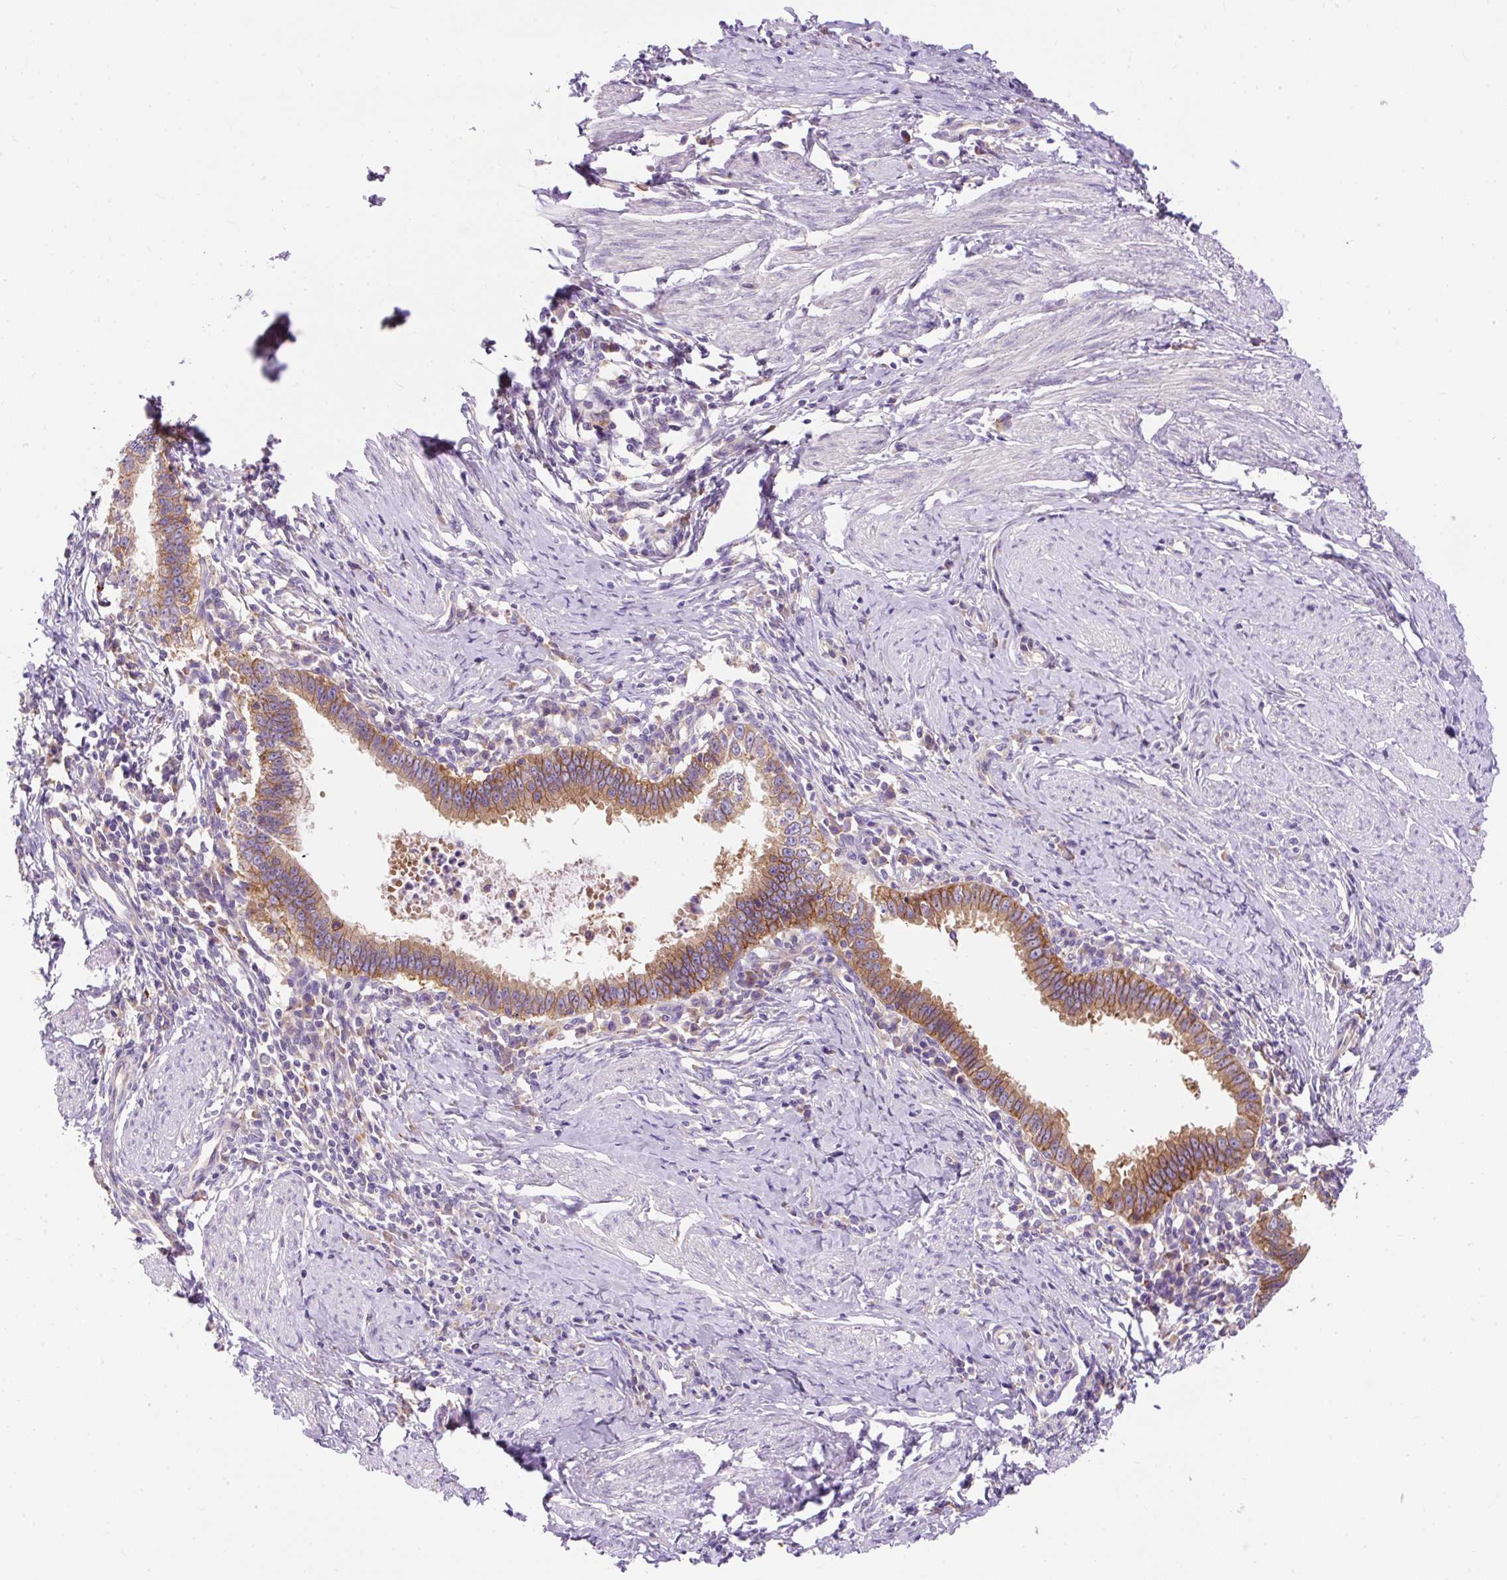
{"staining": {"intensity": "moderate", "quantity": ">75%", "location": "cytoplasmic/membranous"}, "tissue": "cervical cancer", "cell_type": "Tumor cells", "image_type": "cancer", "snomed": [{"axis": "morphology", "description": "Adenocarcinoma, NOS"}, {"axis": "topography", "description": "Cervix"}], "caption": "Immunohistochemical staining of cervical cancer displays medium levels of moderate cytoplasmic/membranous positivity in approximately >75% of tumor cells.", "gene": "OR4K15", "patient": {"sex": "female", "age": 36}}